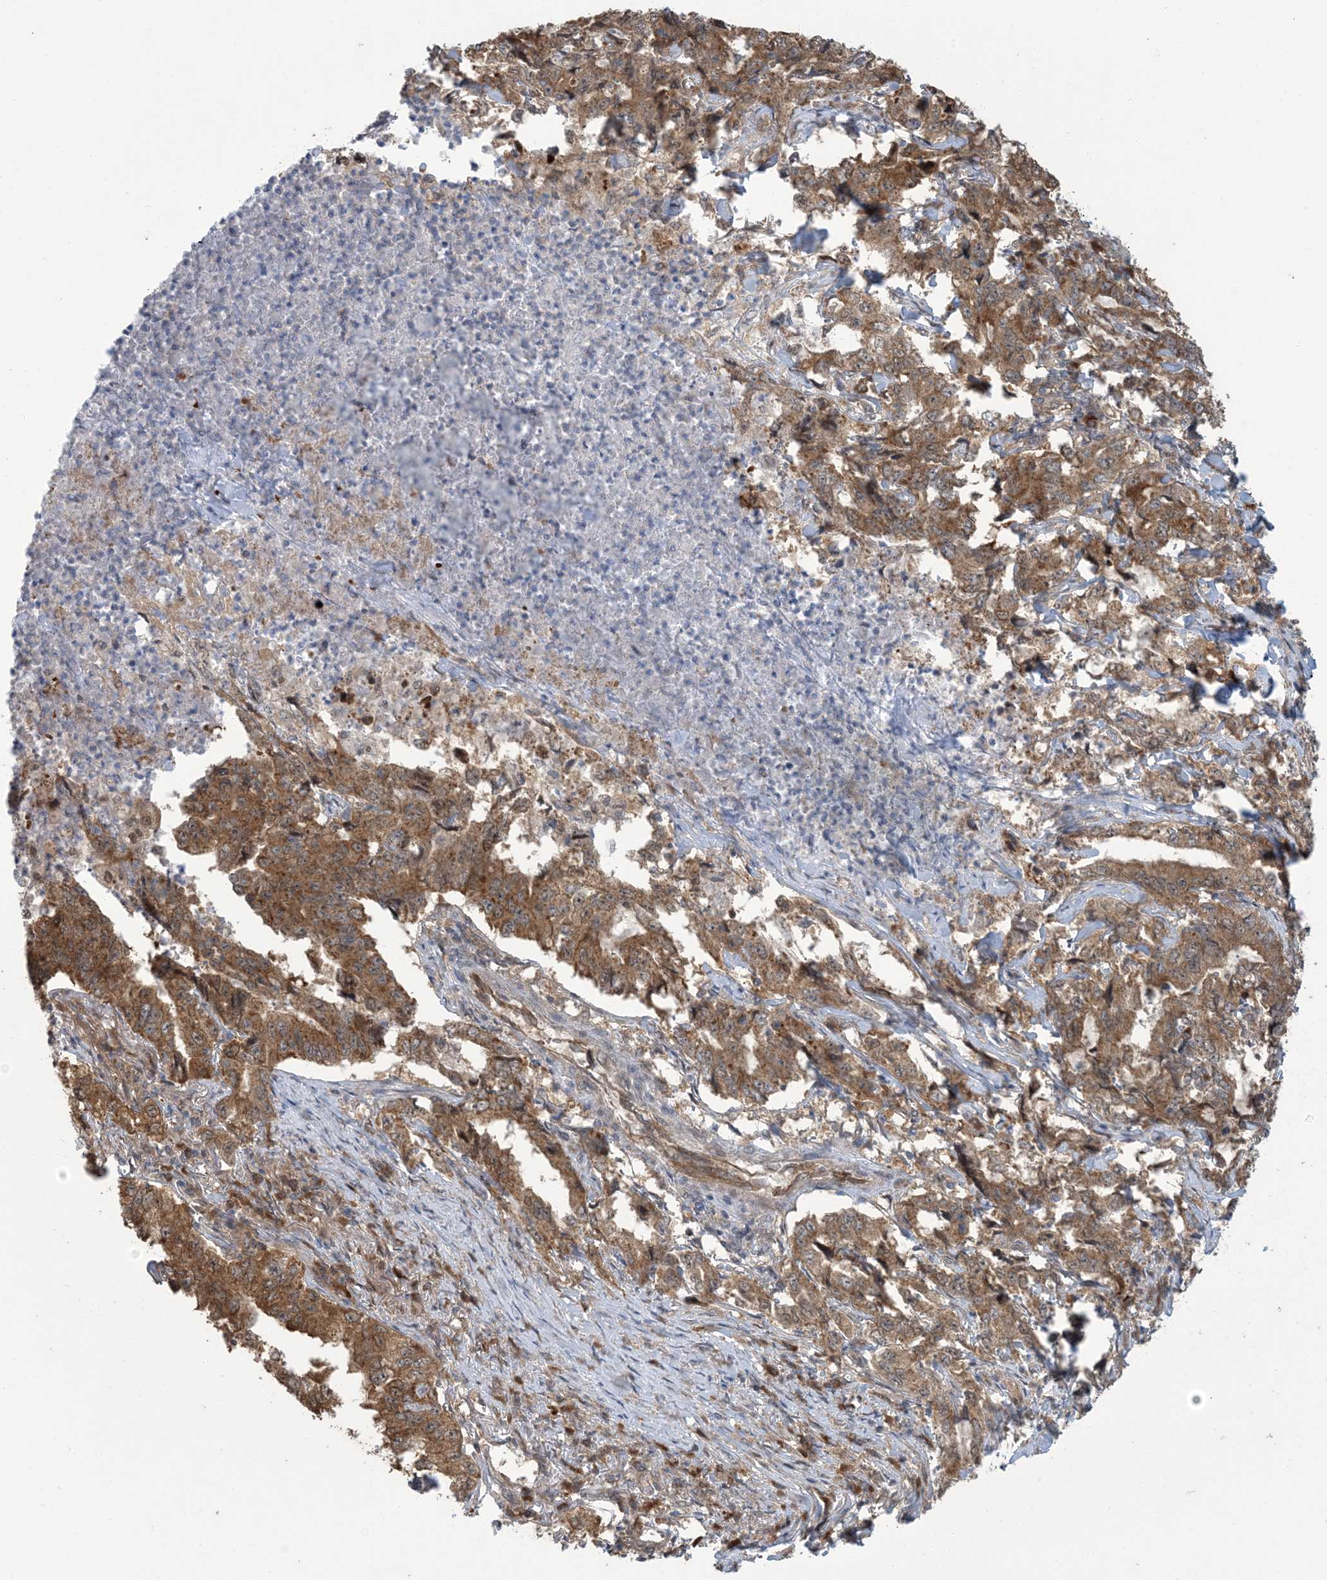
{"staining": {"intensity": "moderate", "quantity": ">75%", "location": "cytoplasmic/membranous"}, "tissue": "lung cancer", "cell_type": "Tumor cells", "image_type": "cancer", "snomed": [{"axis": "morphology", "description": "Adenocarcinoma, NOS"}, {"axis": "topography", "description": "Lung"}], "caption": "Adenocarcinoma (lung) stained for a protein displays moderate cytoplasmic/membranous positivity in tumor cells.", "gene": "ERI2", "patient": {"sex": "female", "age": 51}}